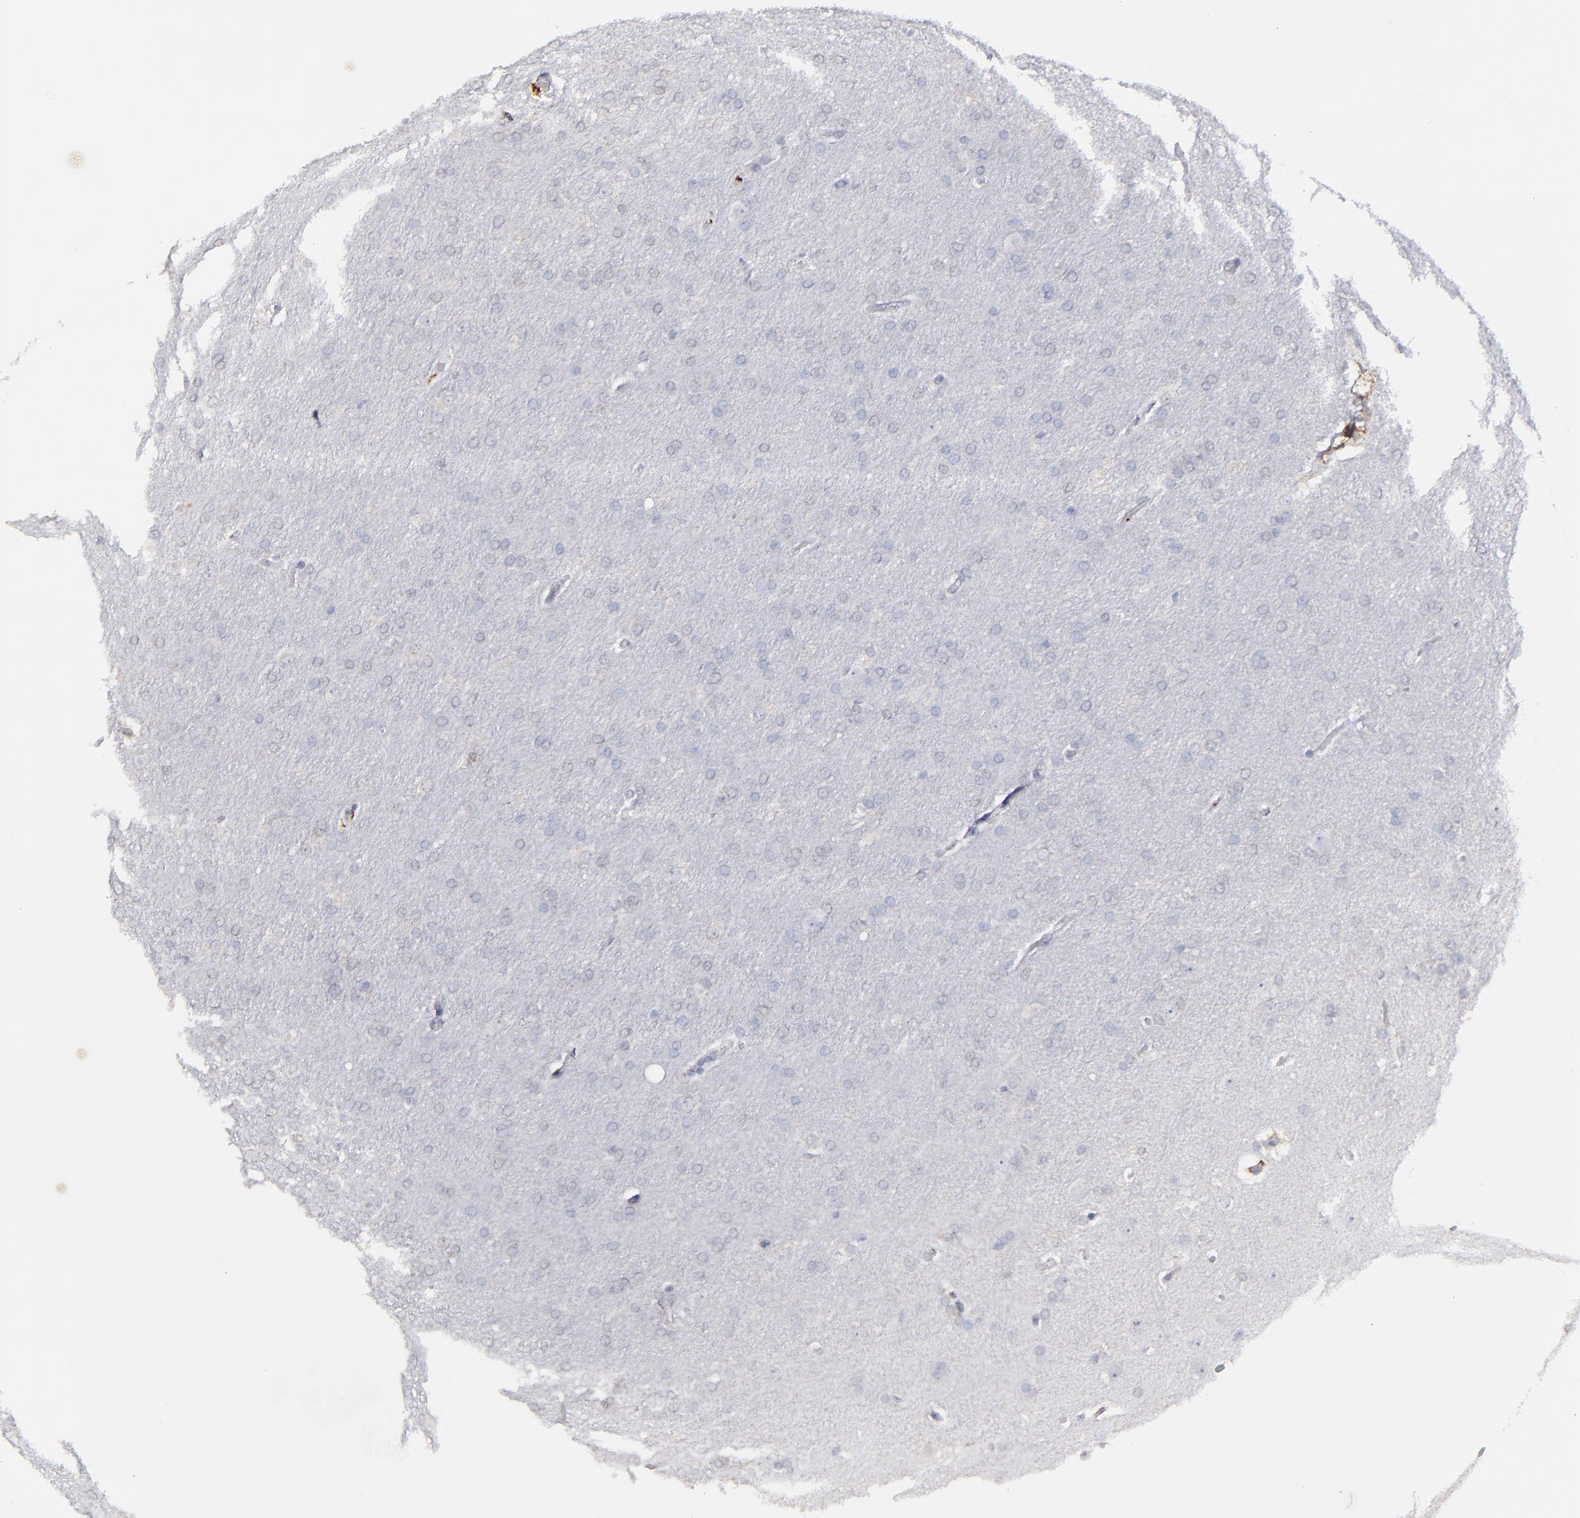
{"staining": {"intensity": "negative", "quantity": "none", "location": "none"}, "tissue": "glioma", "cell_type": "Tumor cells", "image_type": "cancer", "snomed": [{"axis": "morphology", "description": "Glioma, malignant, Low grade"}, {"axis": "topography", "description": "Brain"}], "caption": "Photomicrograph shows no protein positivity in tumor cells of glioma tissue.", "gene": "CD36", "patient": {"sex": "female", "age": 32}}